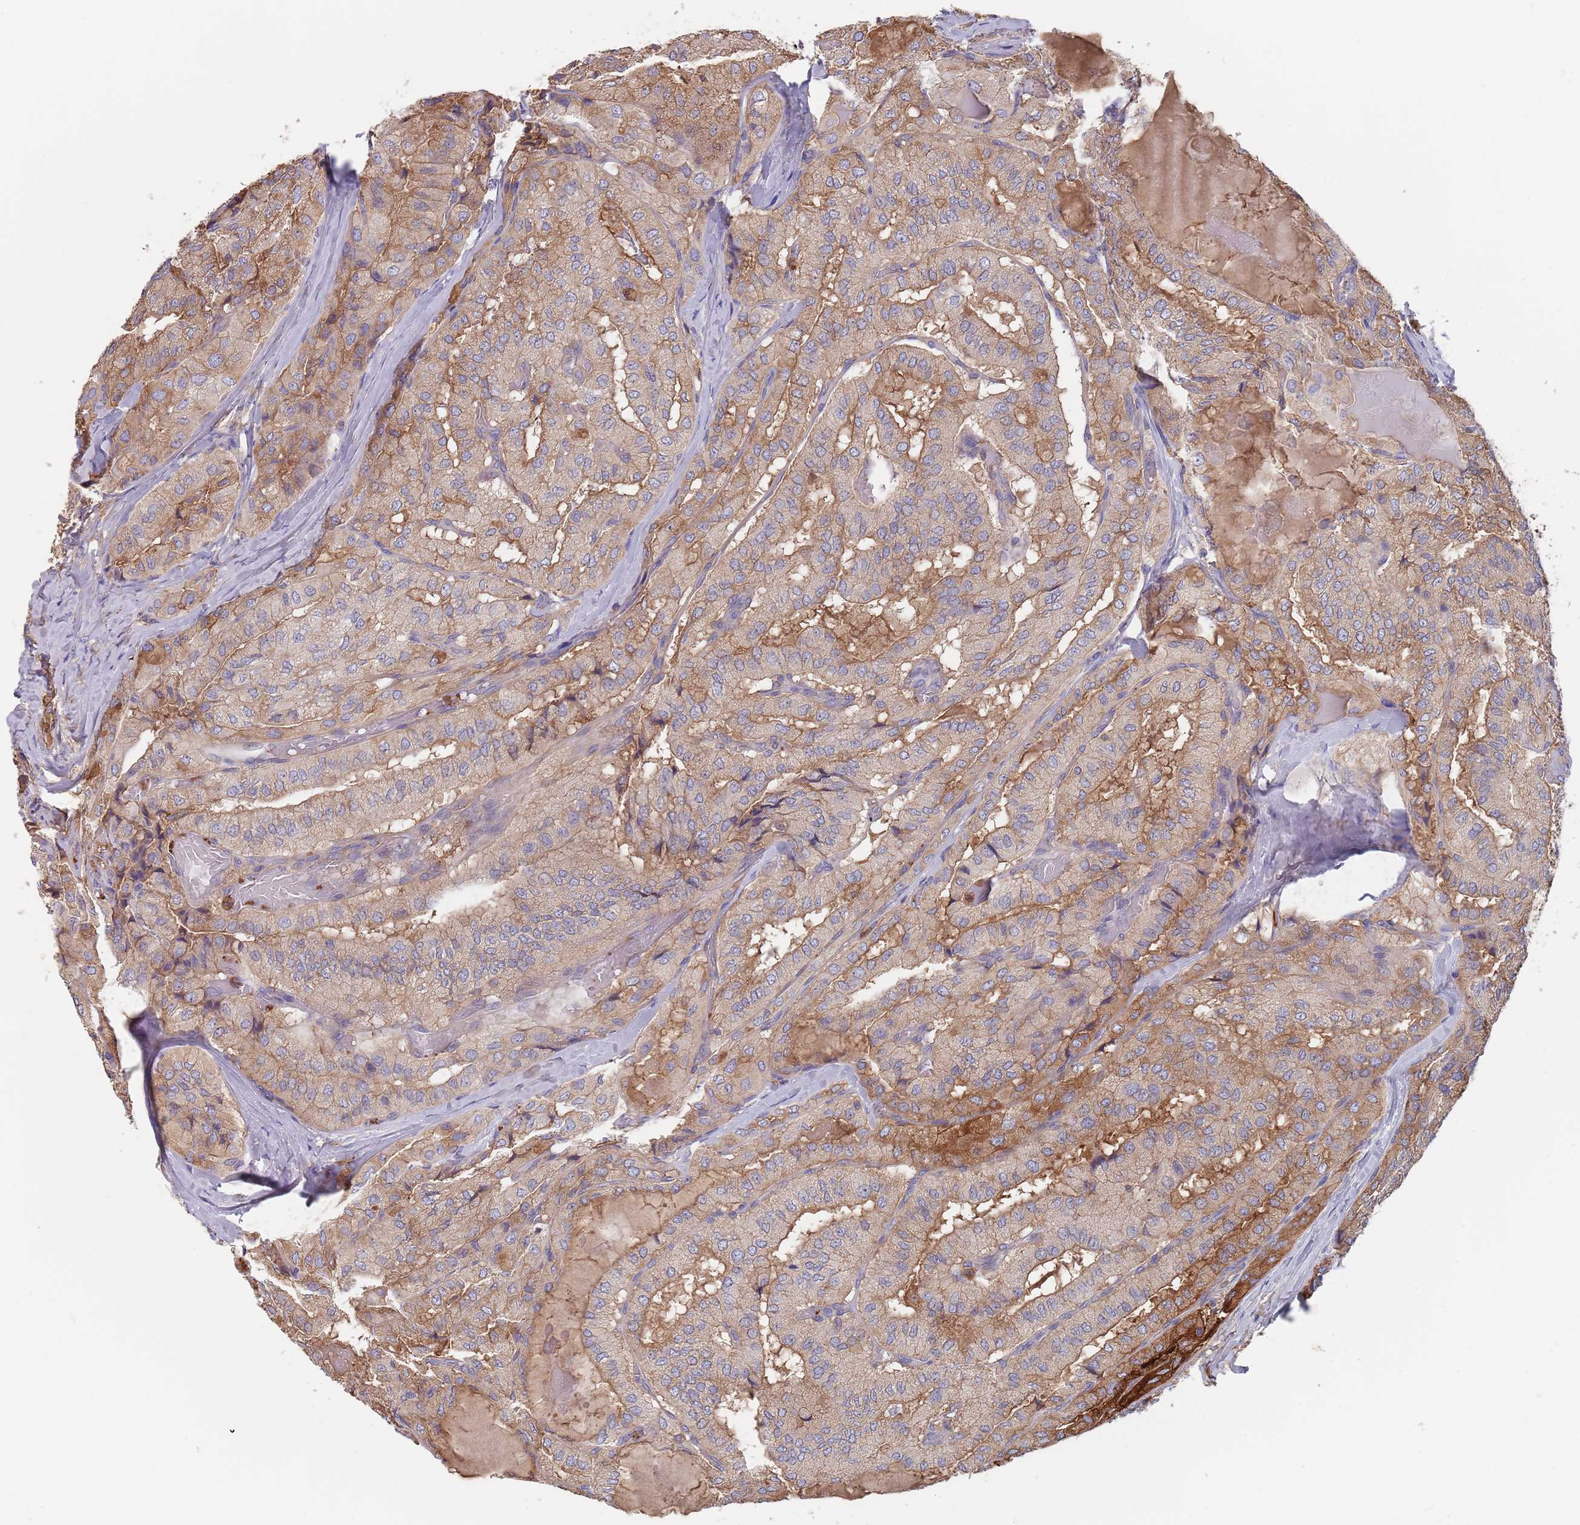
{"staining": {"intensity": "weak", "quantity": "25%-75%", "location": "cytoplasmic/membranous"}, "tissue": "thyroid cancer", "cell_type": "Tumor cells", "image_type": "cancer", "snomed": [{"axis": "morphology", "description": "Normal tissue, NOS"}, {"axis": "morphology", "description": "Papillary adenocarcinoma, NOS"}, {"axis": "topography", "description": "Thyroid gland"}], "caption": "Thyroid papillary adenocarcinoma stained for a protein shows weak cytoplasmic/membranous positivity in tumor cells.", "gene": "DCUN1D3", "patient": {"sex": "female", "age": 59}}